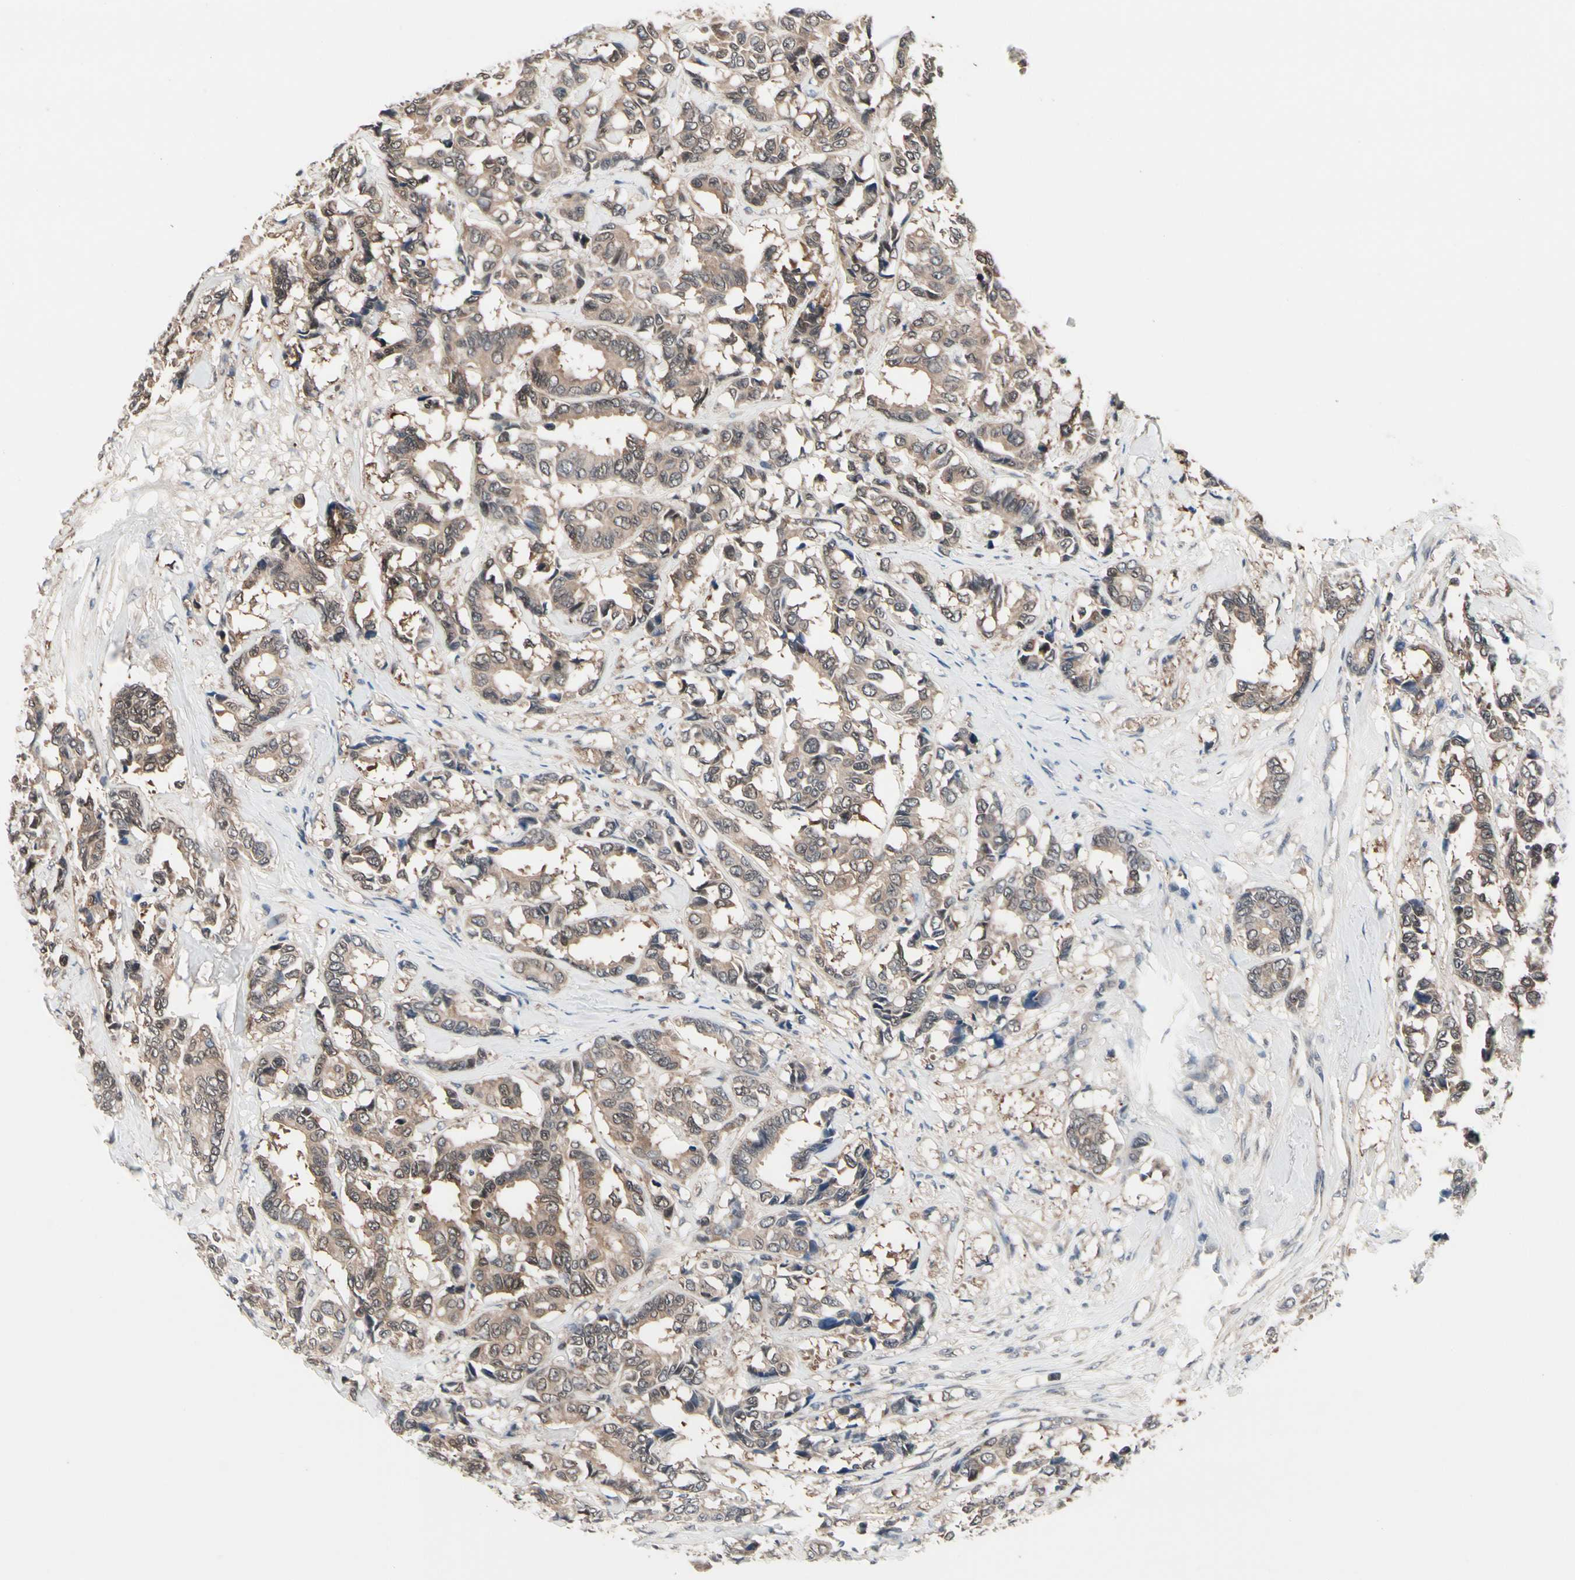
{"staining": {"intensity": "moderate", "quantity": "25%-75%", "location": "cytoplasmic/membranous"}, "tissue": "breast cancer", "cell_type": "Tumor cells", "image_type": "cancer", "snomed": [{"axis": "morphology", "description": "Duct carcinoma"}, {"axis": "topography", "description": "Breast"}], "caption": "Moderate cytoplasmic/membranous expression is present in about 25%-75% of tumor cells in breast cancer. (DAB = brown stain, brightfield microscopy at high magnification).", "gene": "PRDX6", "patient": {"sex": "female", "age": 87}}